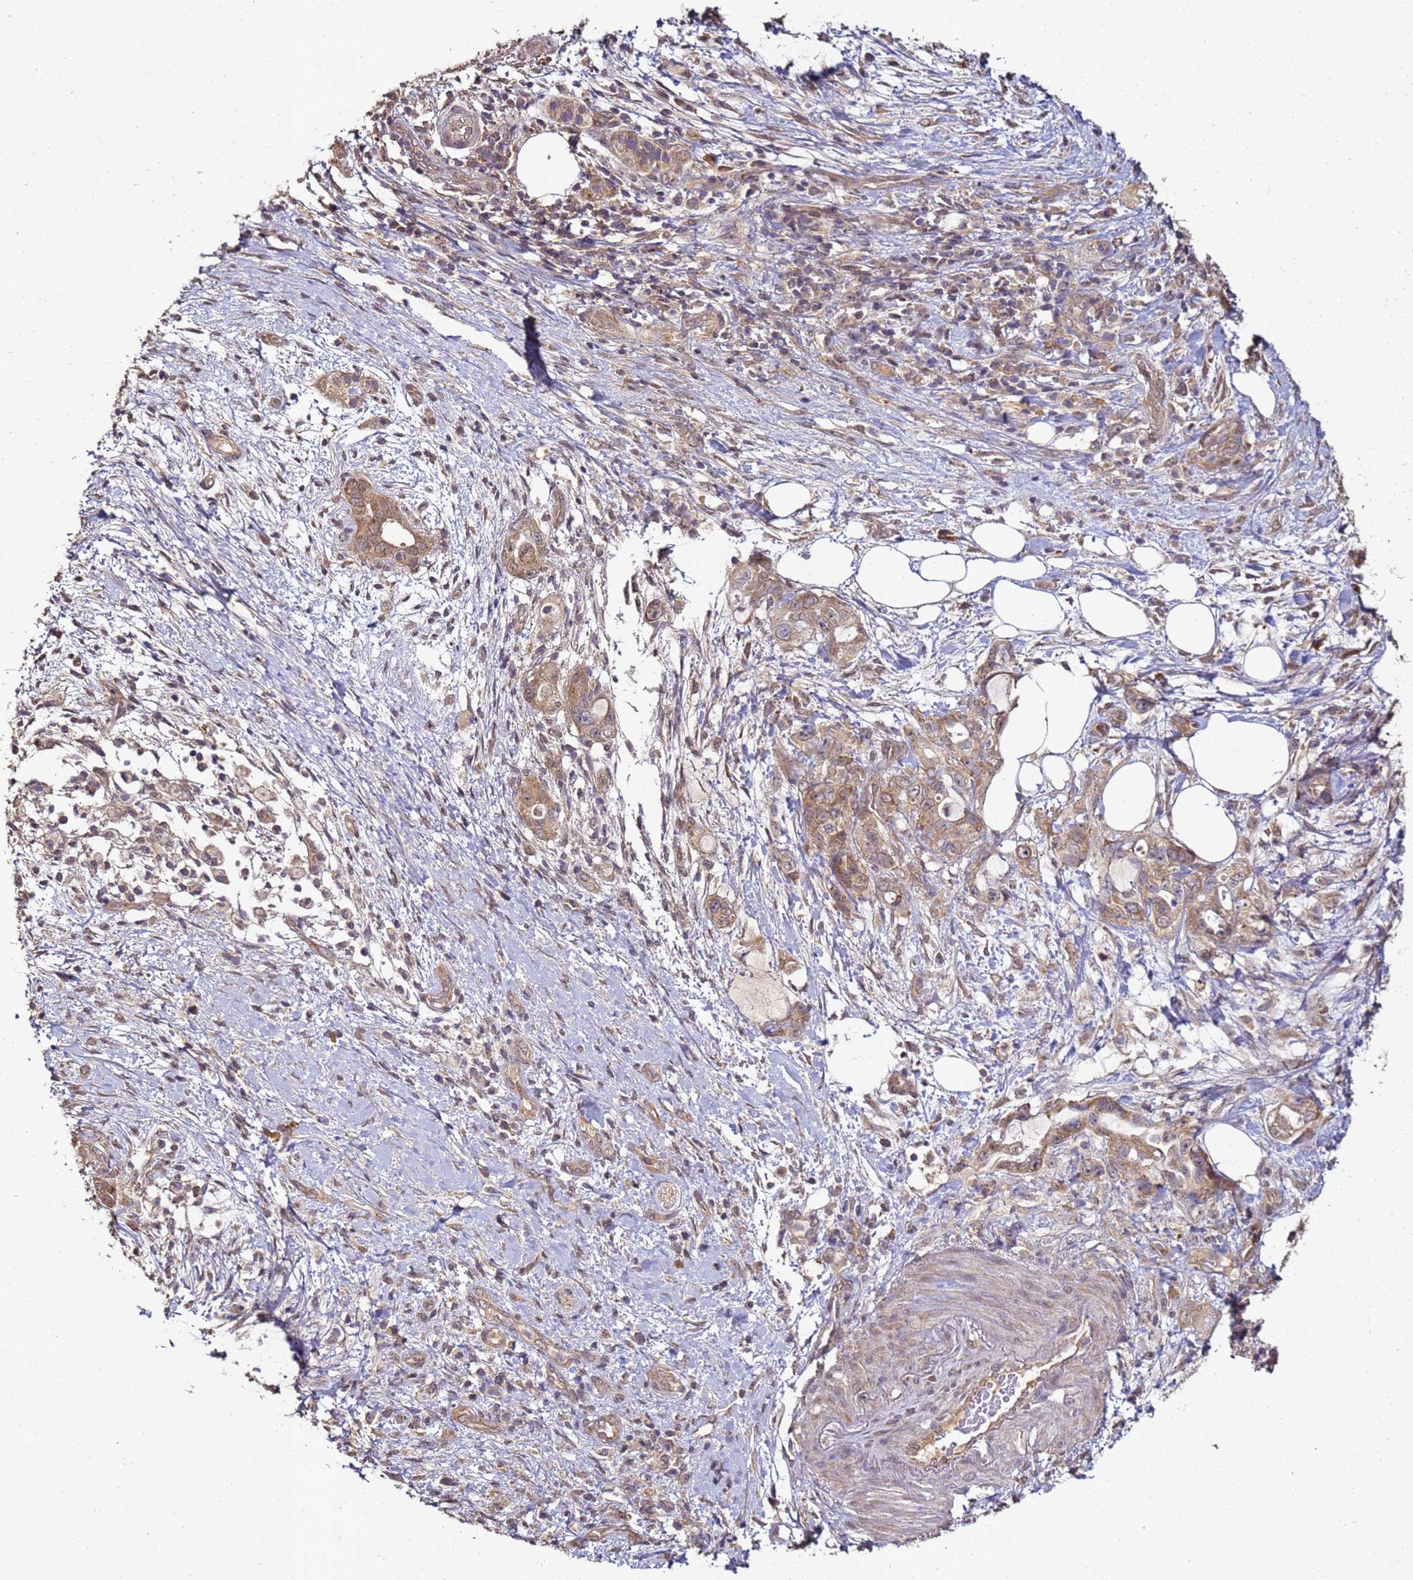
{"staining": {"intensity": "moderate", "quantity": ">75%", "location": "cytoplasmic/membranous"}, "tissue": "pancreatic cancer", "cell_type": "Tumor cells", "image_type": "cancer", "snomed": [{"axis": "morphology", "description": "Adenocarcinoma, NOS"}, {"axis": "topography", "description": "Pancreas"}], "caption": "Brown immunohistochemical staining in pancreatic cancer (adenocarcinoma) displays moderate cytoplasmic/membranous expression in about >75% of tumor cells. Using DAB (brown) and hematoxylin (blue) stains, captured at high magnification using brightfield microscopy.", "gene": "ANKRD17", "patient": {"sex": "female", "age": 61}}